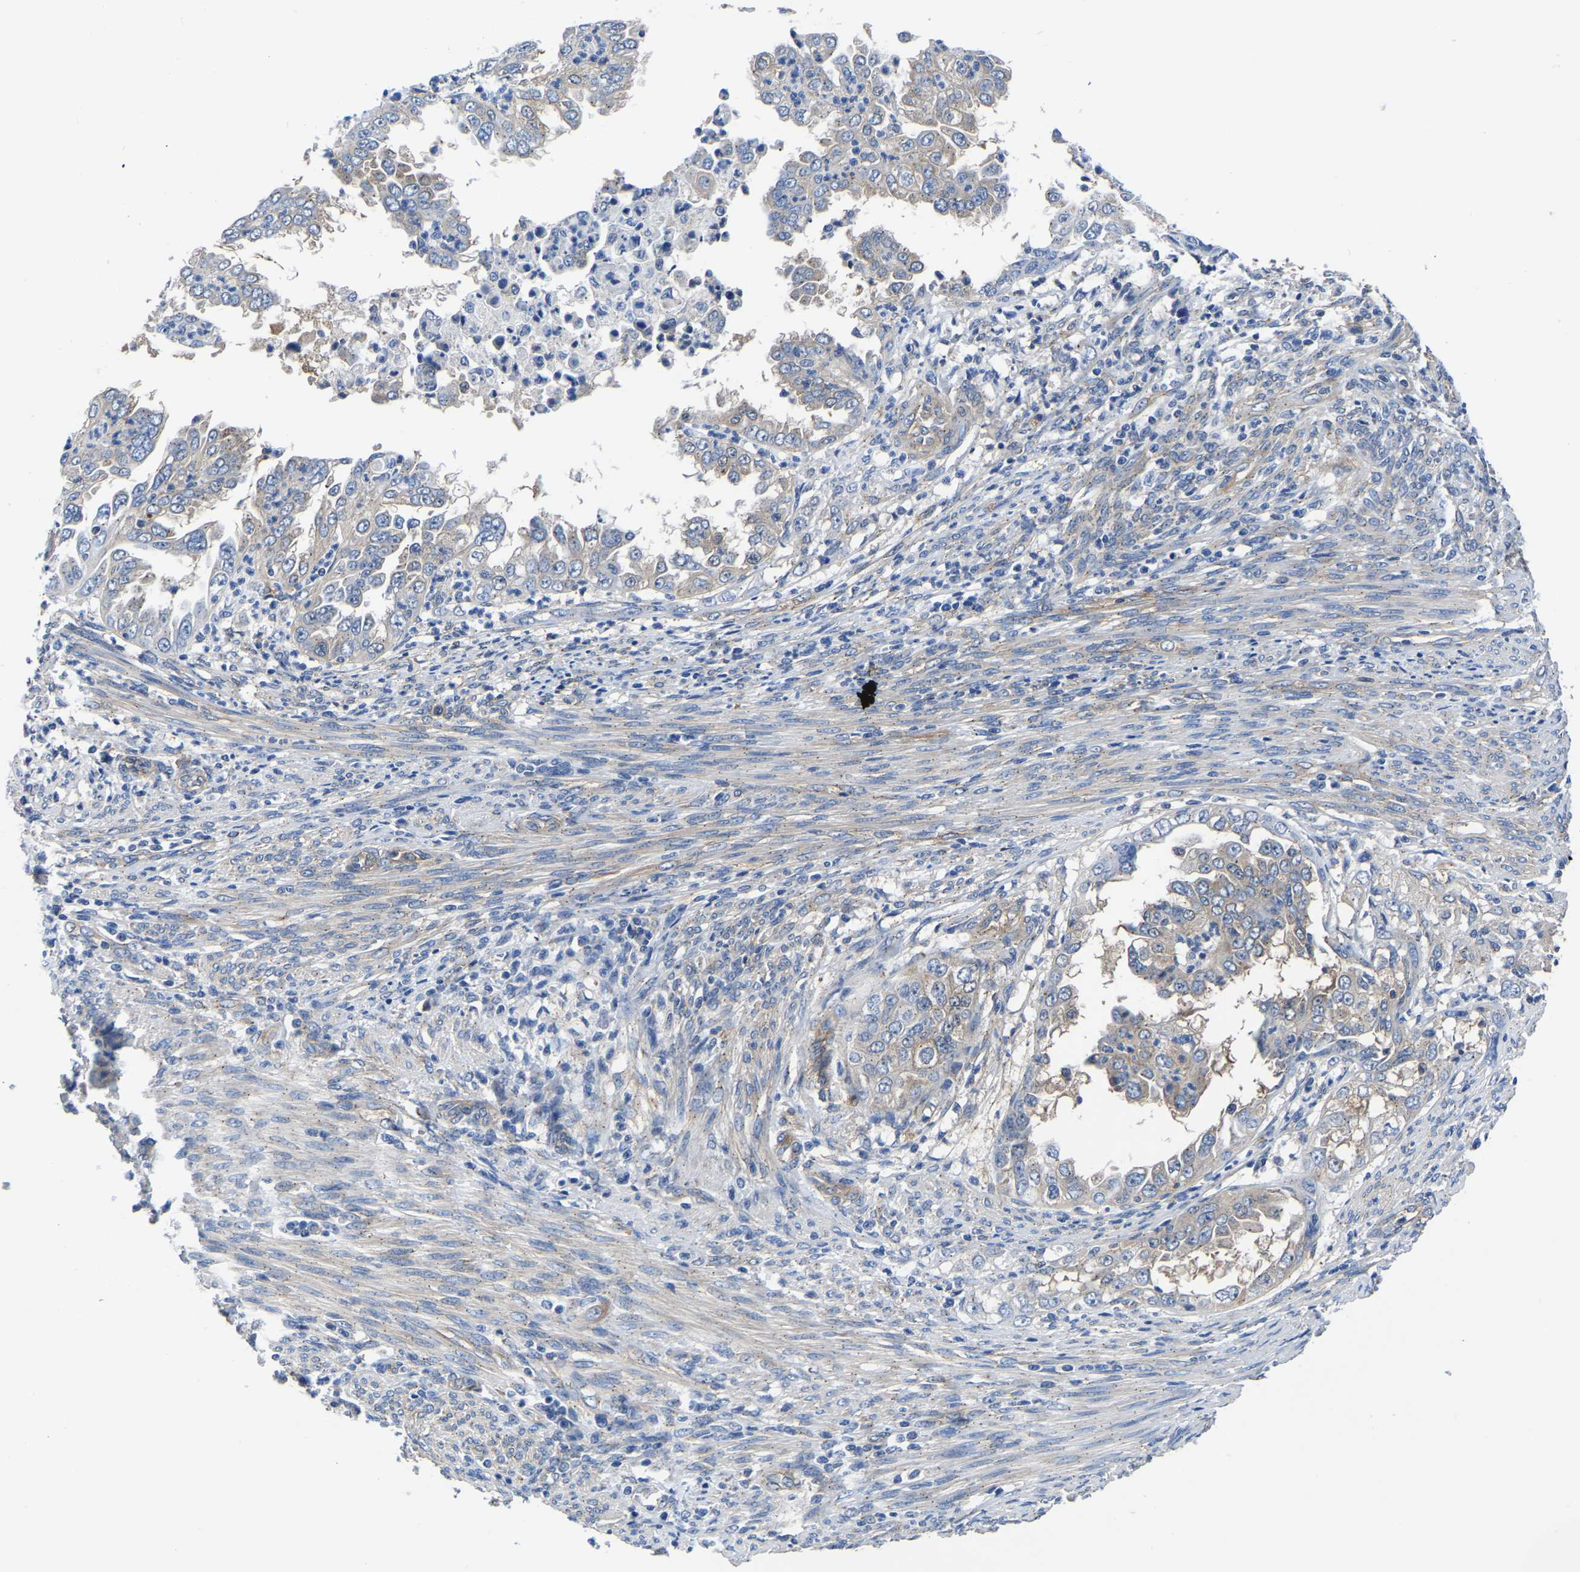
{"staining": {"intensity": "negative", "quantity": "none", "location": "none"}, "tissue": "endometrial cancer", "cell_type": "Tumor cells", "image_type": "cancer", "snomed": [{"axis": "morphology", "description": "Adenocarcinoma, NOS"}, {"axis": "topography", "description": "Endometrium"}], "caption": "There is no significant expression in tumor cells of endometrial cancer. The staining is performed using DAB brown chromogen with nuclei counter-stained in using hematoxylin.", "gene": "TFG", "patient": {"sex": "female", "age": 85}}